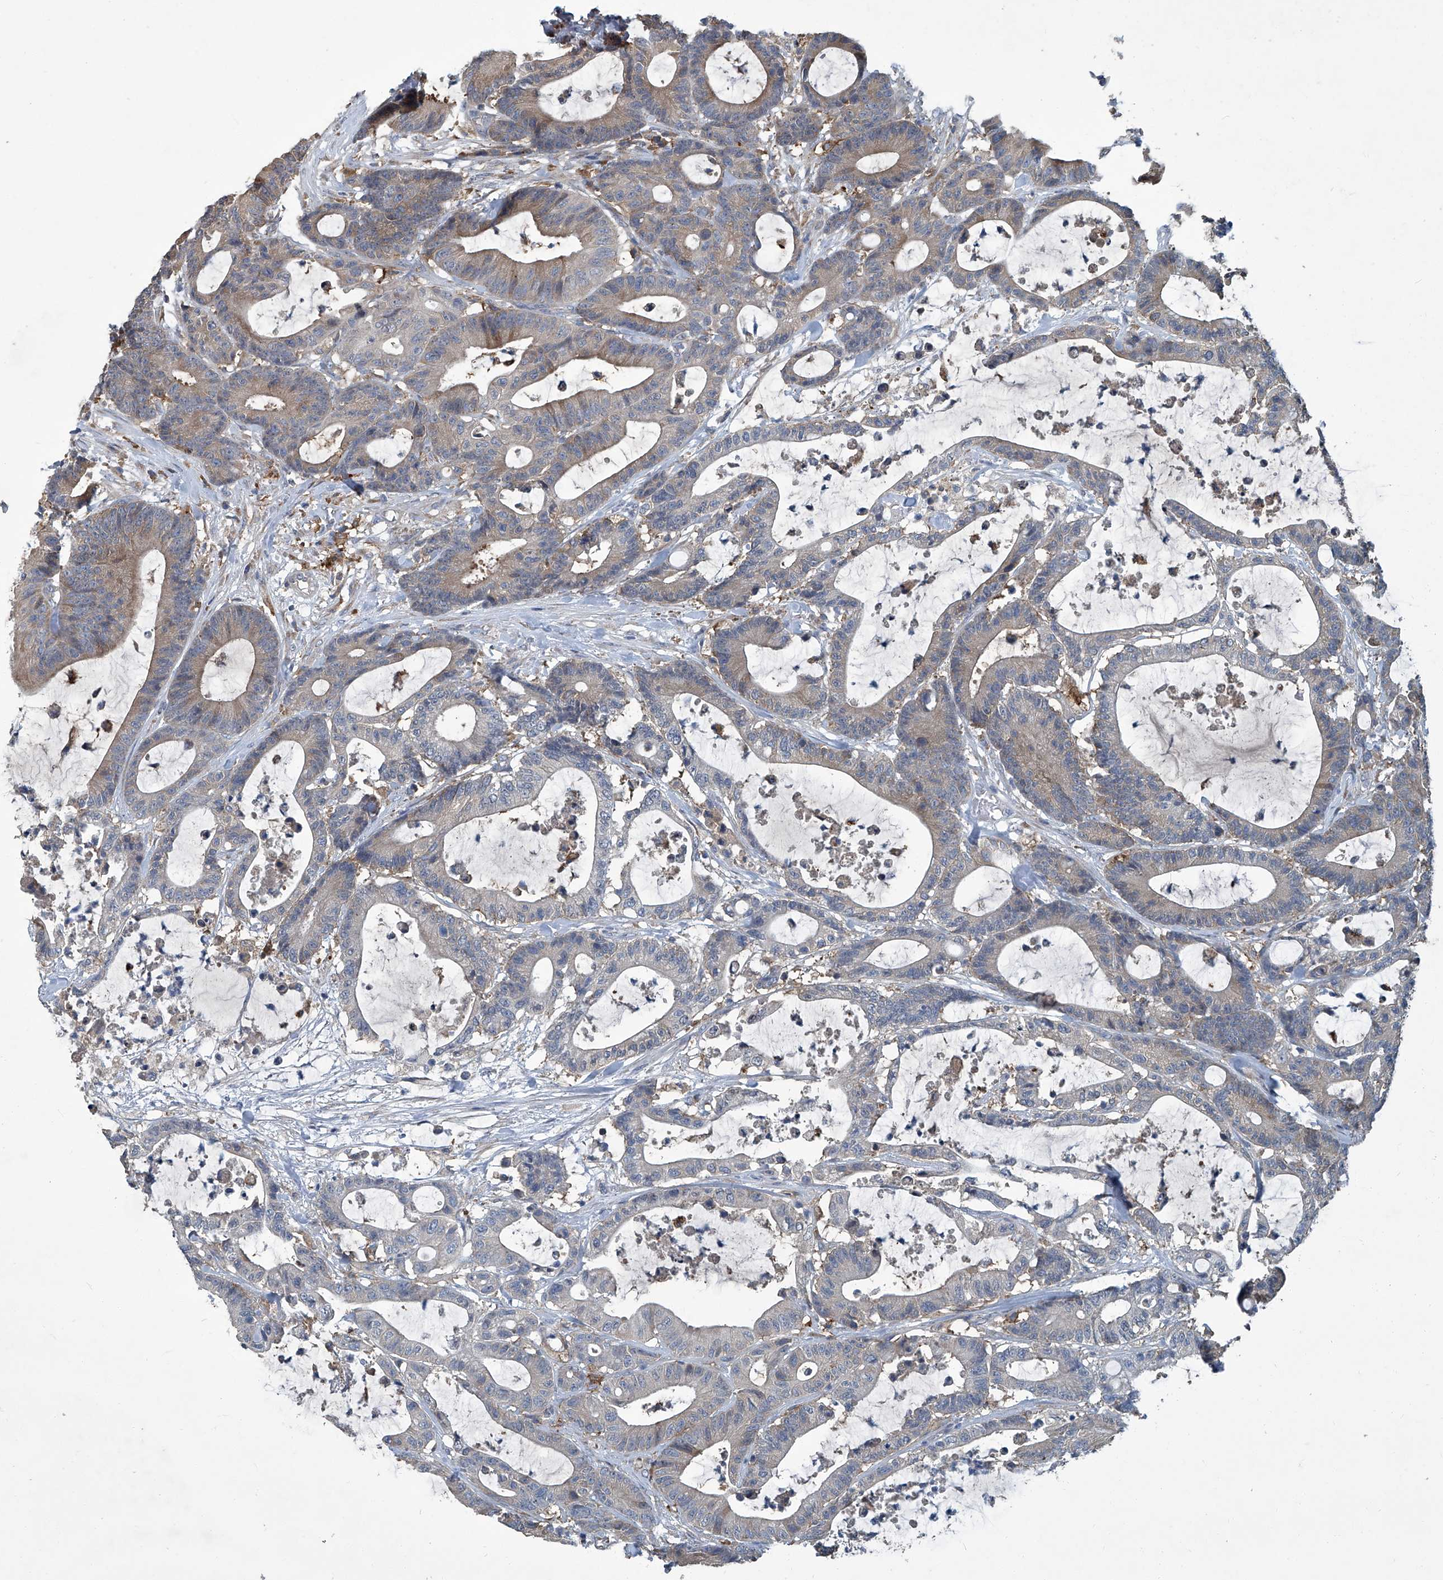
{"staining": {"intensity": "weak", "quantity": "<25%", "location": "cytoplasmic/membranous"}, "tissue": "colorectal cancer", "cell_type": "Tumor cells", "image_type": "cancer", "snomed": [{"axis": "morphology", "description": "Adenocarcinoma, NOS"}, {"axis": "topography", "description": "Colon"}], "caption": "A high-resolution image shows immunohistochemistry (IHC) staining of colorectal cancer, which exhibits no significant positivity in tumor cells.", "gene": "FAM167A", "patient": {"sex": "female", "age": 84}}